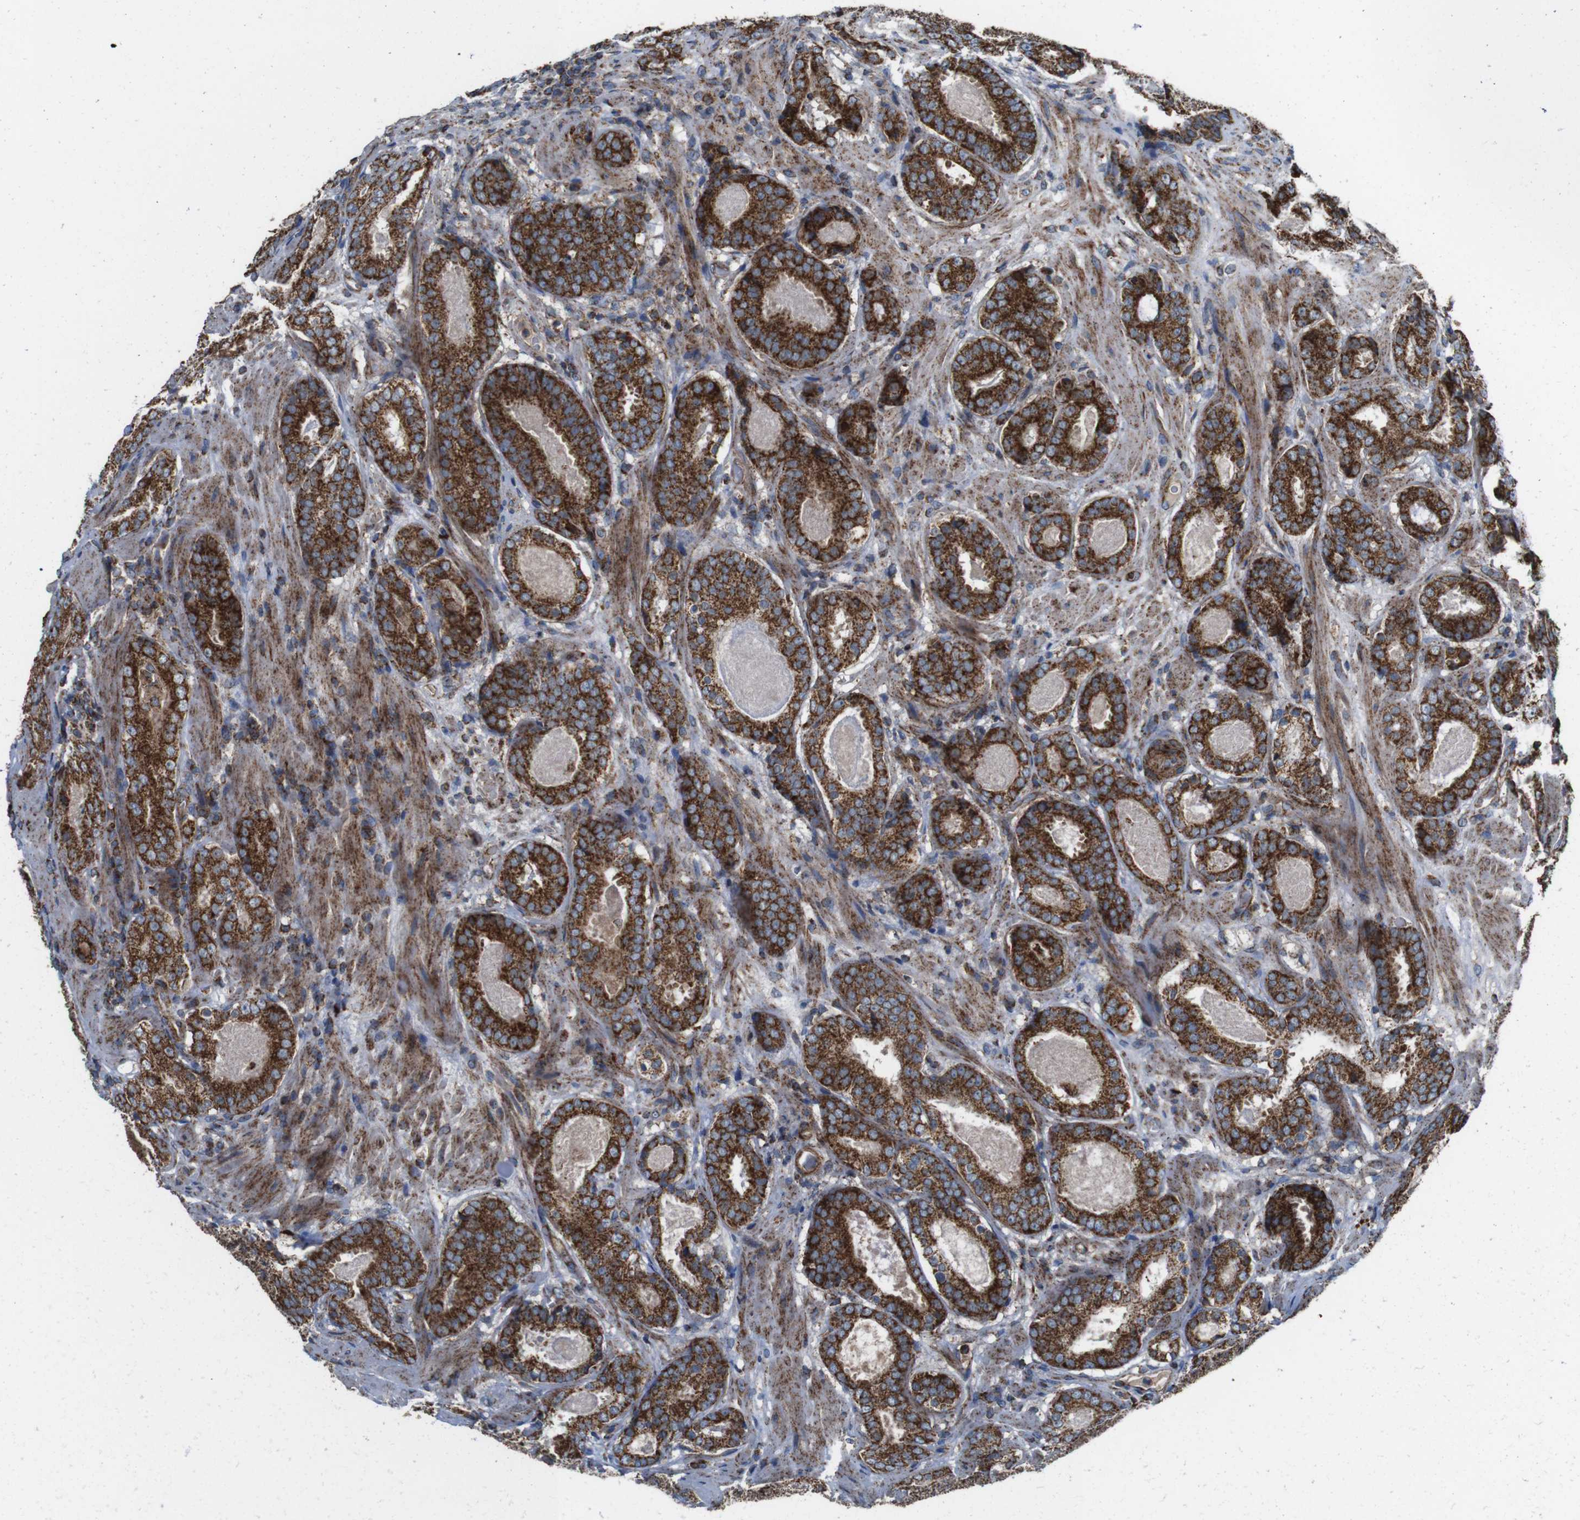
{"staining": {"intensity": "strong", "quantity": ">75%", "location": "cytoplasmic/membranous"}, "tissue": "prostate cancer", "cell_type": "Tumor cells", "image_type": "cancer", "snomed": [{"axis": "morphology", "description": "Adenocarcinoma, Low grade"}, {"axis": "topography", "description": "Prostate"}], "caption": "Adenocarcinoma (low-grade) (prostate) tissue reveals strong cytoplasmic/membranous expression in about >75% of tumor cells, visualized by immunohistochemistry.", "gene": "HK1", "patient": {"sex": "male", "age": 69}}